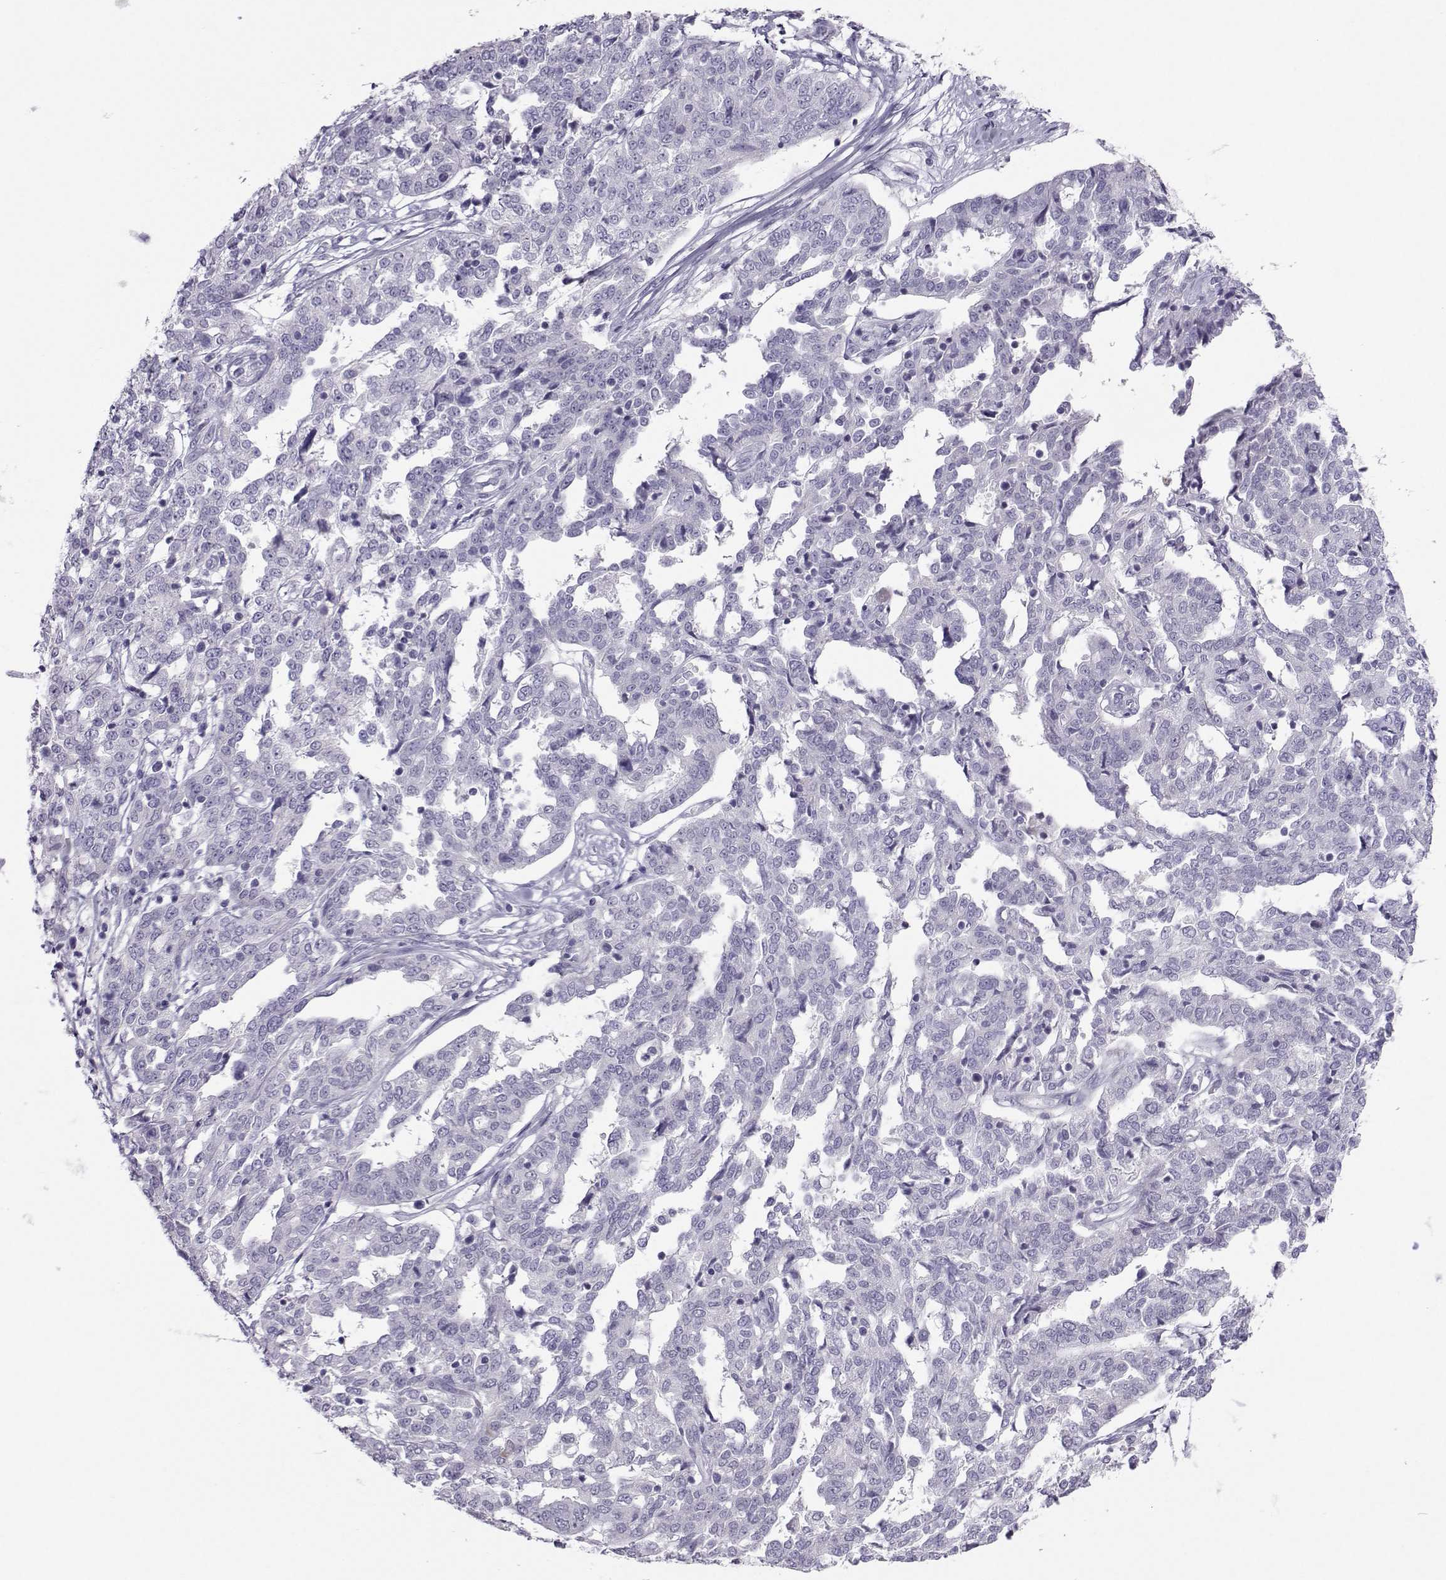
{"staining": {"intensity": "negative", "quantity": "none", "location": "none"}, "tissue": "ovarian cancer", "cell_type": "Tumor cells", "image_type": "cancer", "snomed": [{"axis": "morphology", "description": "Cystadenocarcinoma, serous, NOS"}, {"axis": "topography", "description": "Ovary"}], "caption": "Tumor cells are negative for protein expression in human ovarian cancer (serous cystadenocarcinoma). Brightfield microscopy of IHC stained with DAB (3,3'-diaminobenzidine) (brown) and hematoxylin (blue), captured at high magnification.", "gene": "TRPM7", "patient": {"sex": "female", "age": 67}}